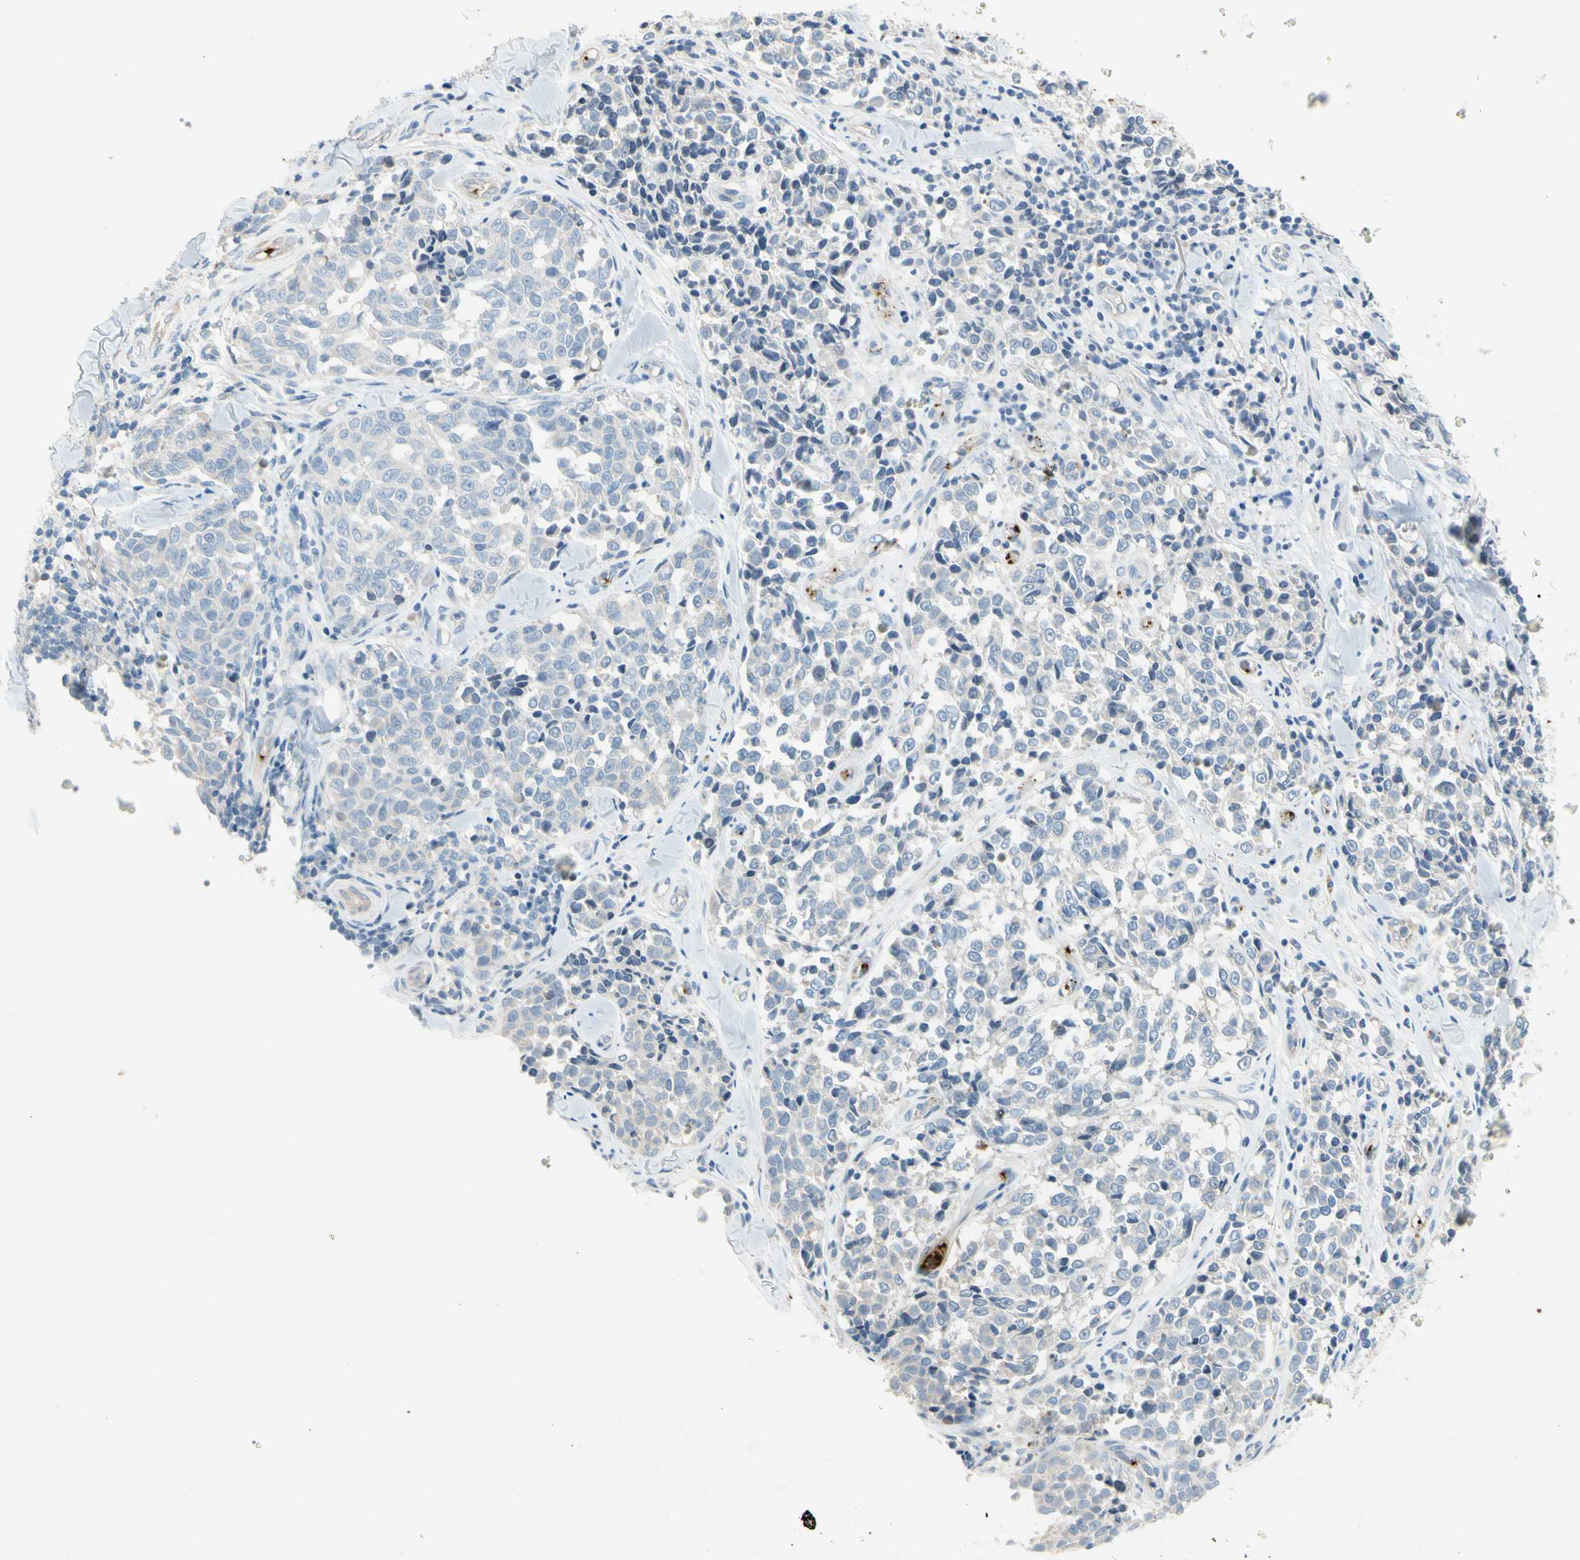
{"staining": {"intensity": "negative", "quantity": "none", "location": "none"}, "tissue": "melanoma", "cell_type": "Tumor cells", "image_type": "cancer", "snomed": [{"axis": "morphology", "description": "Malignant melanoma, NOS"}, {"axis": "topography", "description": "Skin"}], "caption": "Immunohistochemistry (IHC) image of neoplastic tissue: human melanoma stained with DAB (3,3'-diaminobenzidine) demonstrates no significant protein staining in tumor cells.", "gene": "PPBP", "patient": {"sex": "female", "age": 64}}